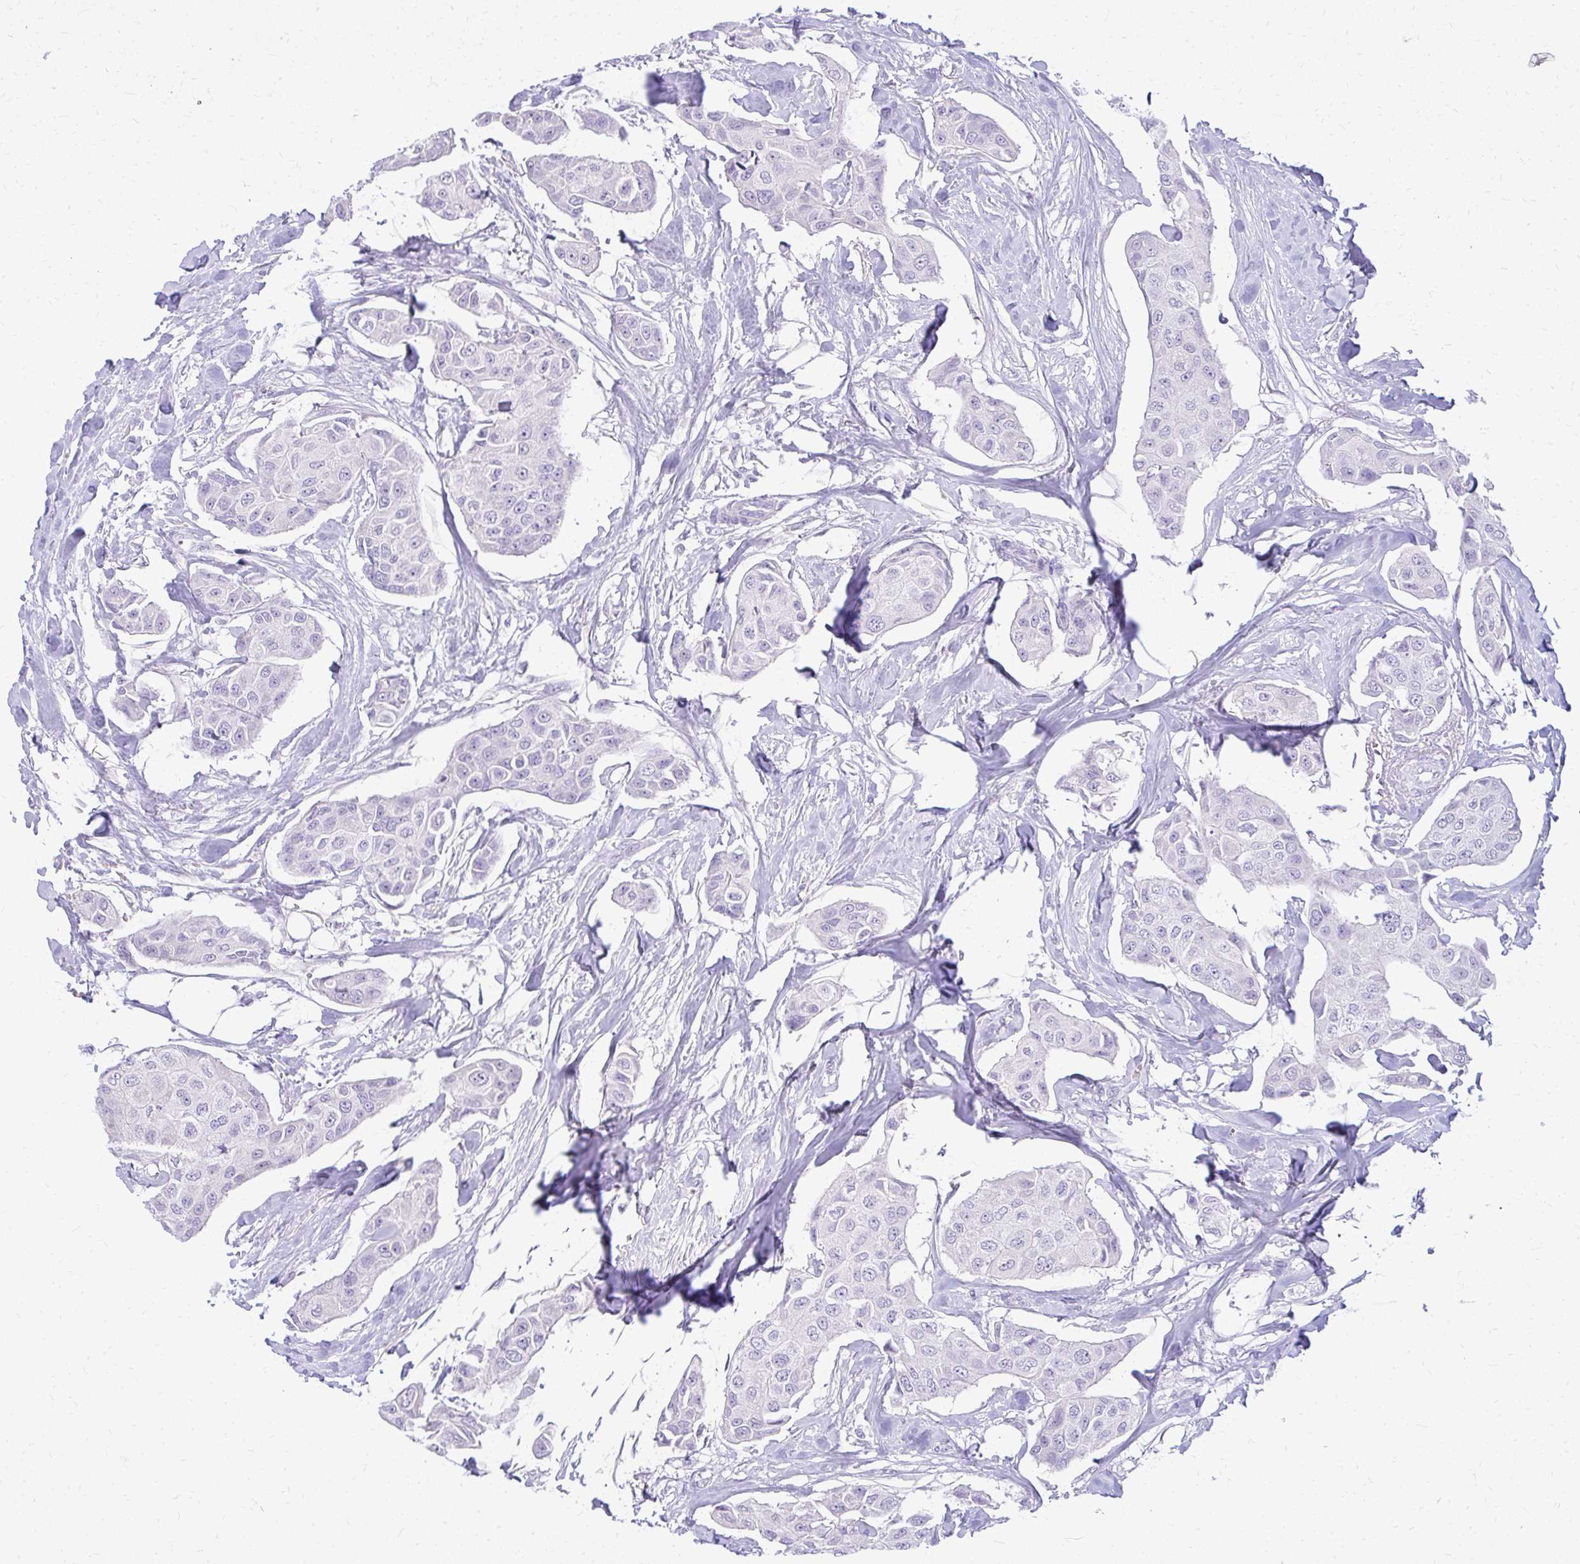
{"staining": {"intensity": "negative", "quantity": "none", "location": "none"}, "tissue": "breast cancer", "cell_type": "Tumor cells", "image_type": "cancer", "snomed": [{"axis": "morphology", "description": "Duct carcinoma"}, {"axis": "topography", "description": "Breast"}, {"axis": "topography", "description": "Lymph node"}], "caption": "Immunohistochemistry of breast cancer exhibits no staining in tumor cells. (Stains: DAB (3,3'-diaminobenzidine) IHC with hematoxylin counter stain, Microscopy: brightfield microscopy at high magnification).", "gene": "PRAP1", "patient": {"sex": "female", "age": 80}}